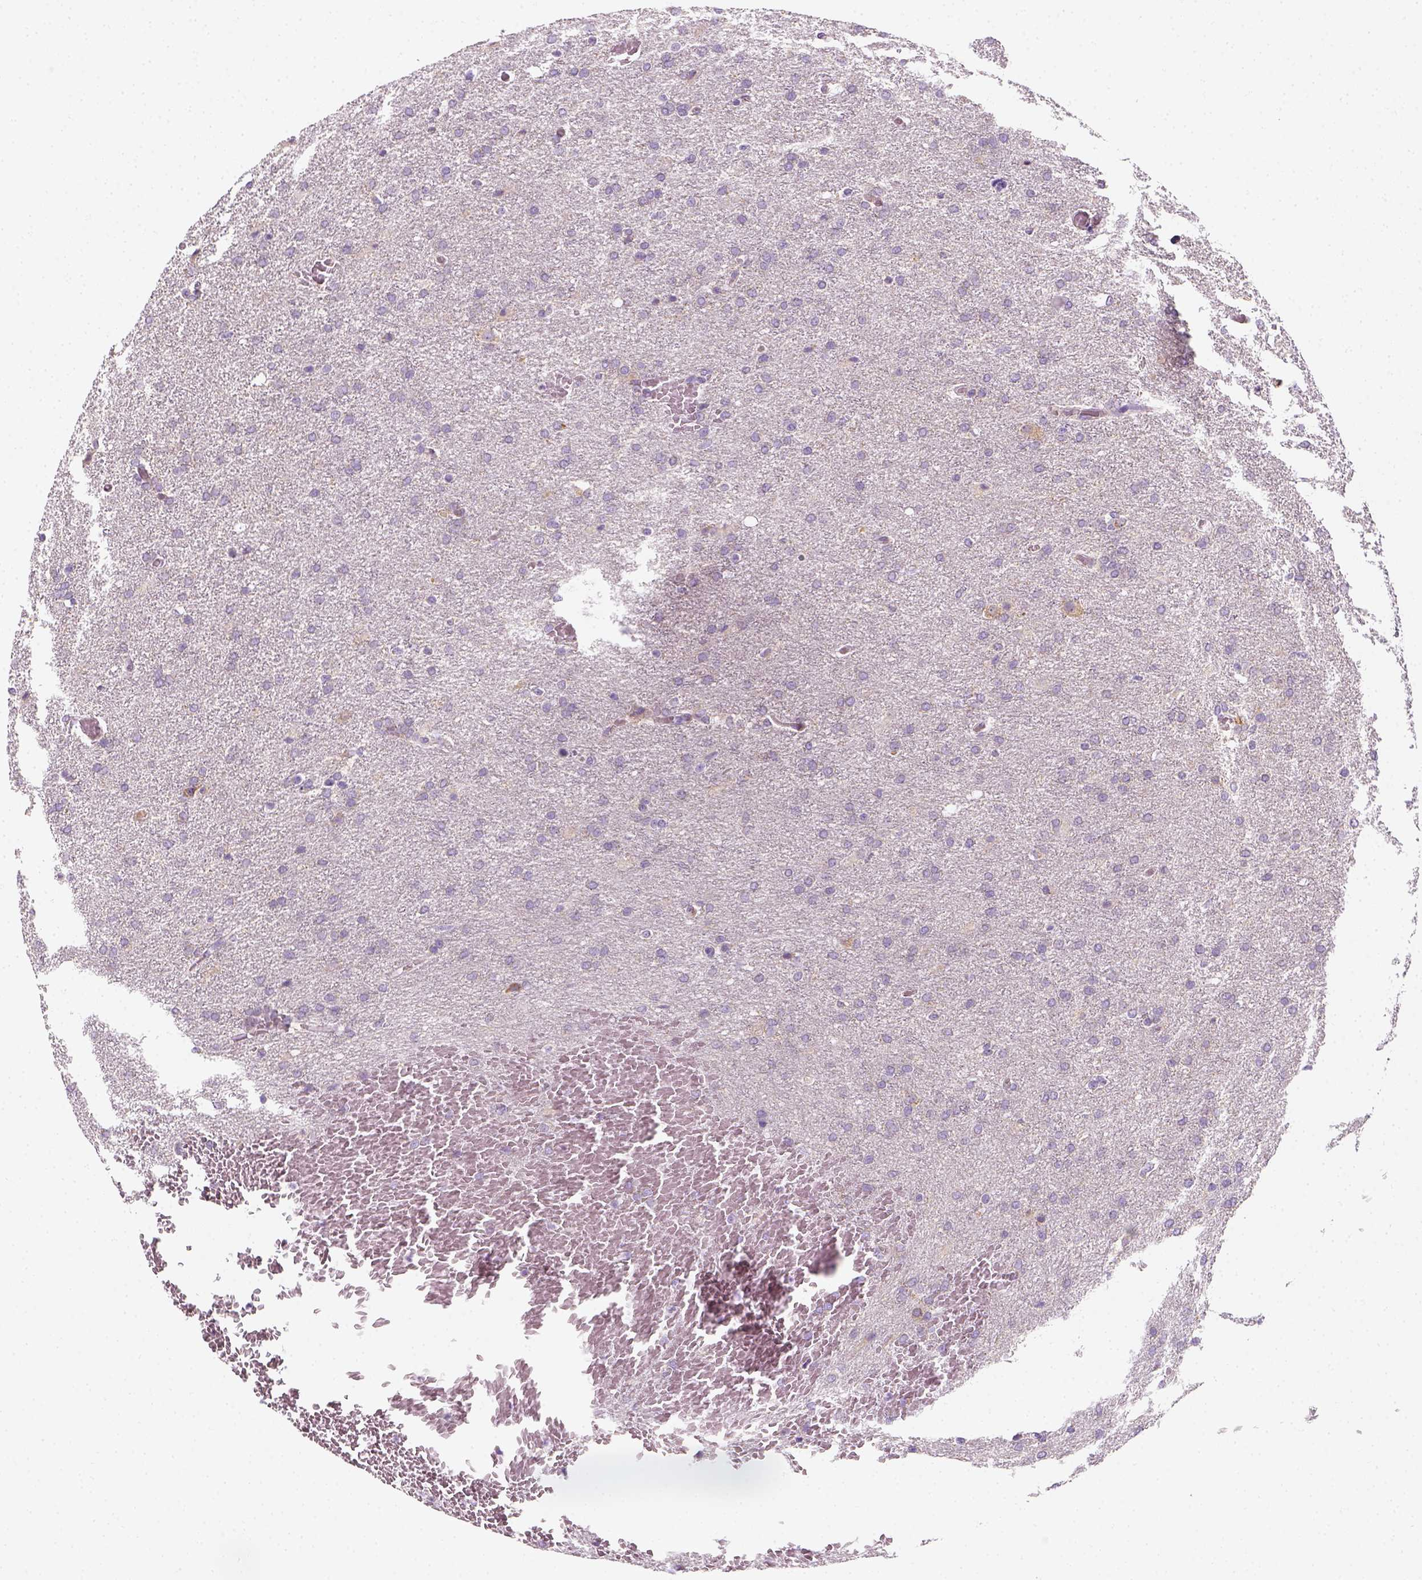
{"staining": {"intensity": "negative", "quantity": "none", "location": "none"}, "tissue": "glioma", "cell_type": "Tumor cells", "image_type": "cancer", "snomed": [{"axis": "morphology", "description": "Glioma, malignant, High grade"}, {"axis": "topography", "description": "Brain"}], "caption": "Tumor cells are negative for protein expression in human glioma.", "gene": "AWAT2", "patient": {"sex": "male", "age": 68}}